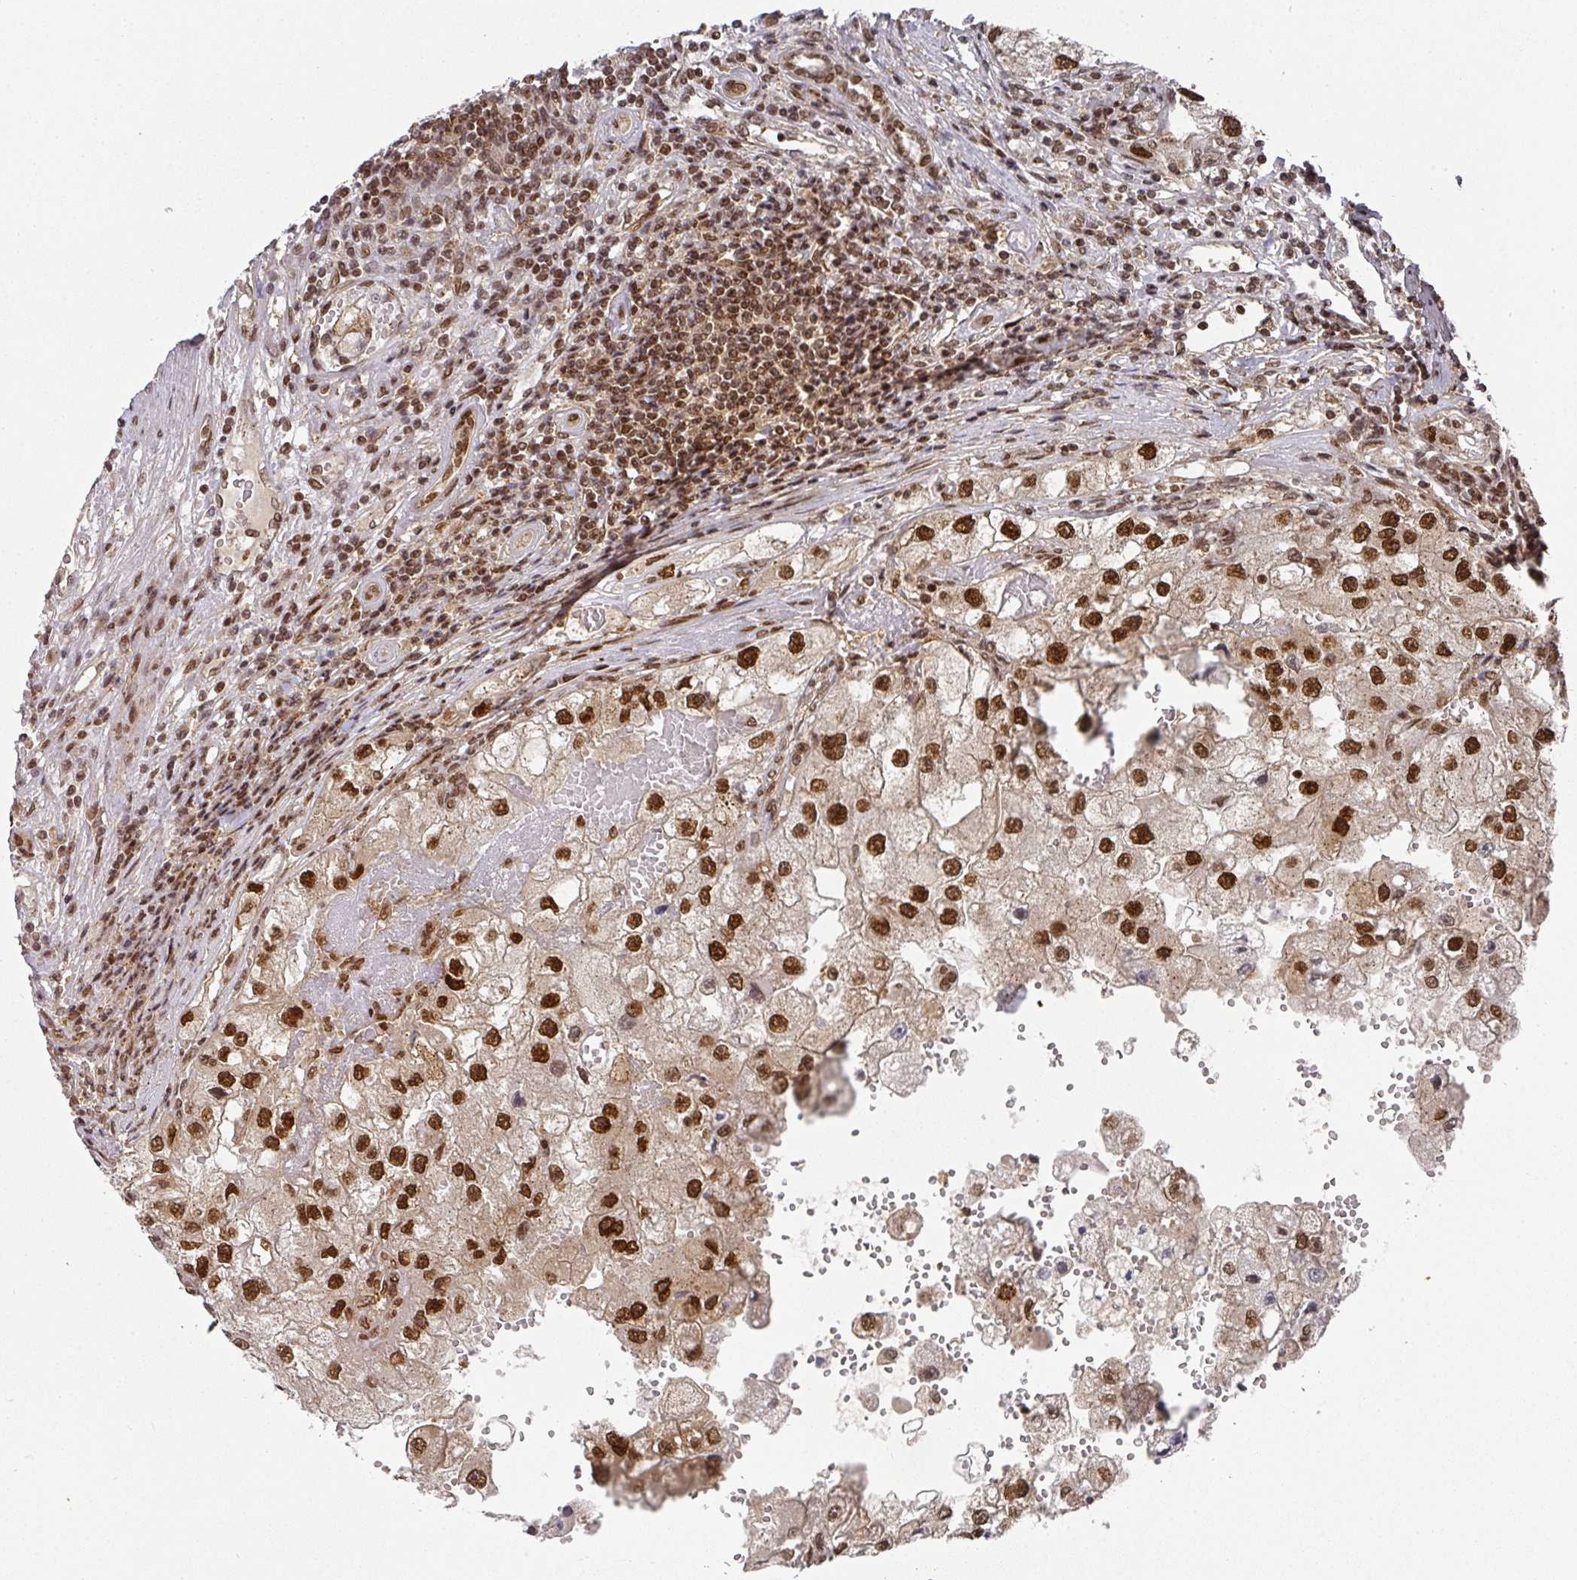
{"staining": {"intensity": "strong", "quantity": ">75%", "location": "nuclear"}, "tissue": "renal cancer", "cell_type": "Tumor cells", "image_type": "cancer", "snomed": [{"axis": "morphology", "description": "Adenocarcinoma, NOS"}, {"axis": "topography", "description": "Kidney"}], "caption": "Strong nuclear expression is present in approximately >75% of tumor cells in adenocarcinoma (renal). The protein of interest is shown in brown color, while the nuclei are stained blue.", "gene": "DIDO1", "patient": {"sex": "male", "age": 63}}